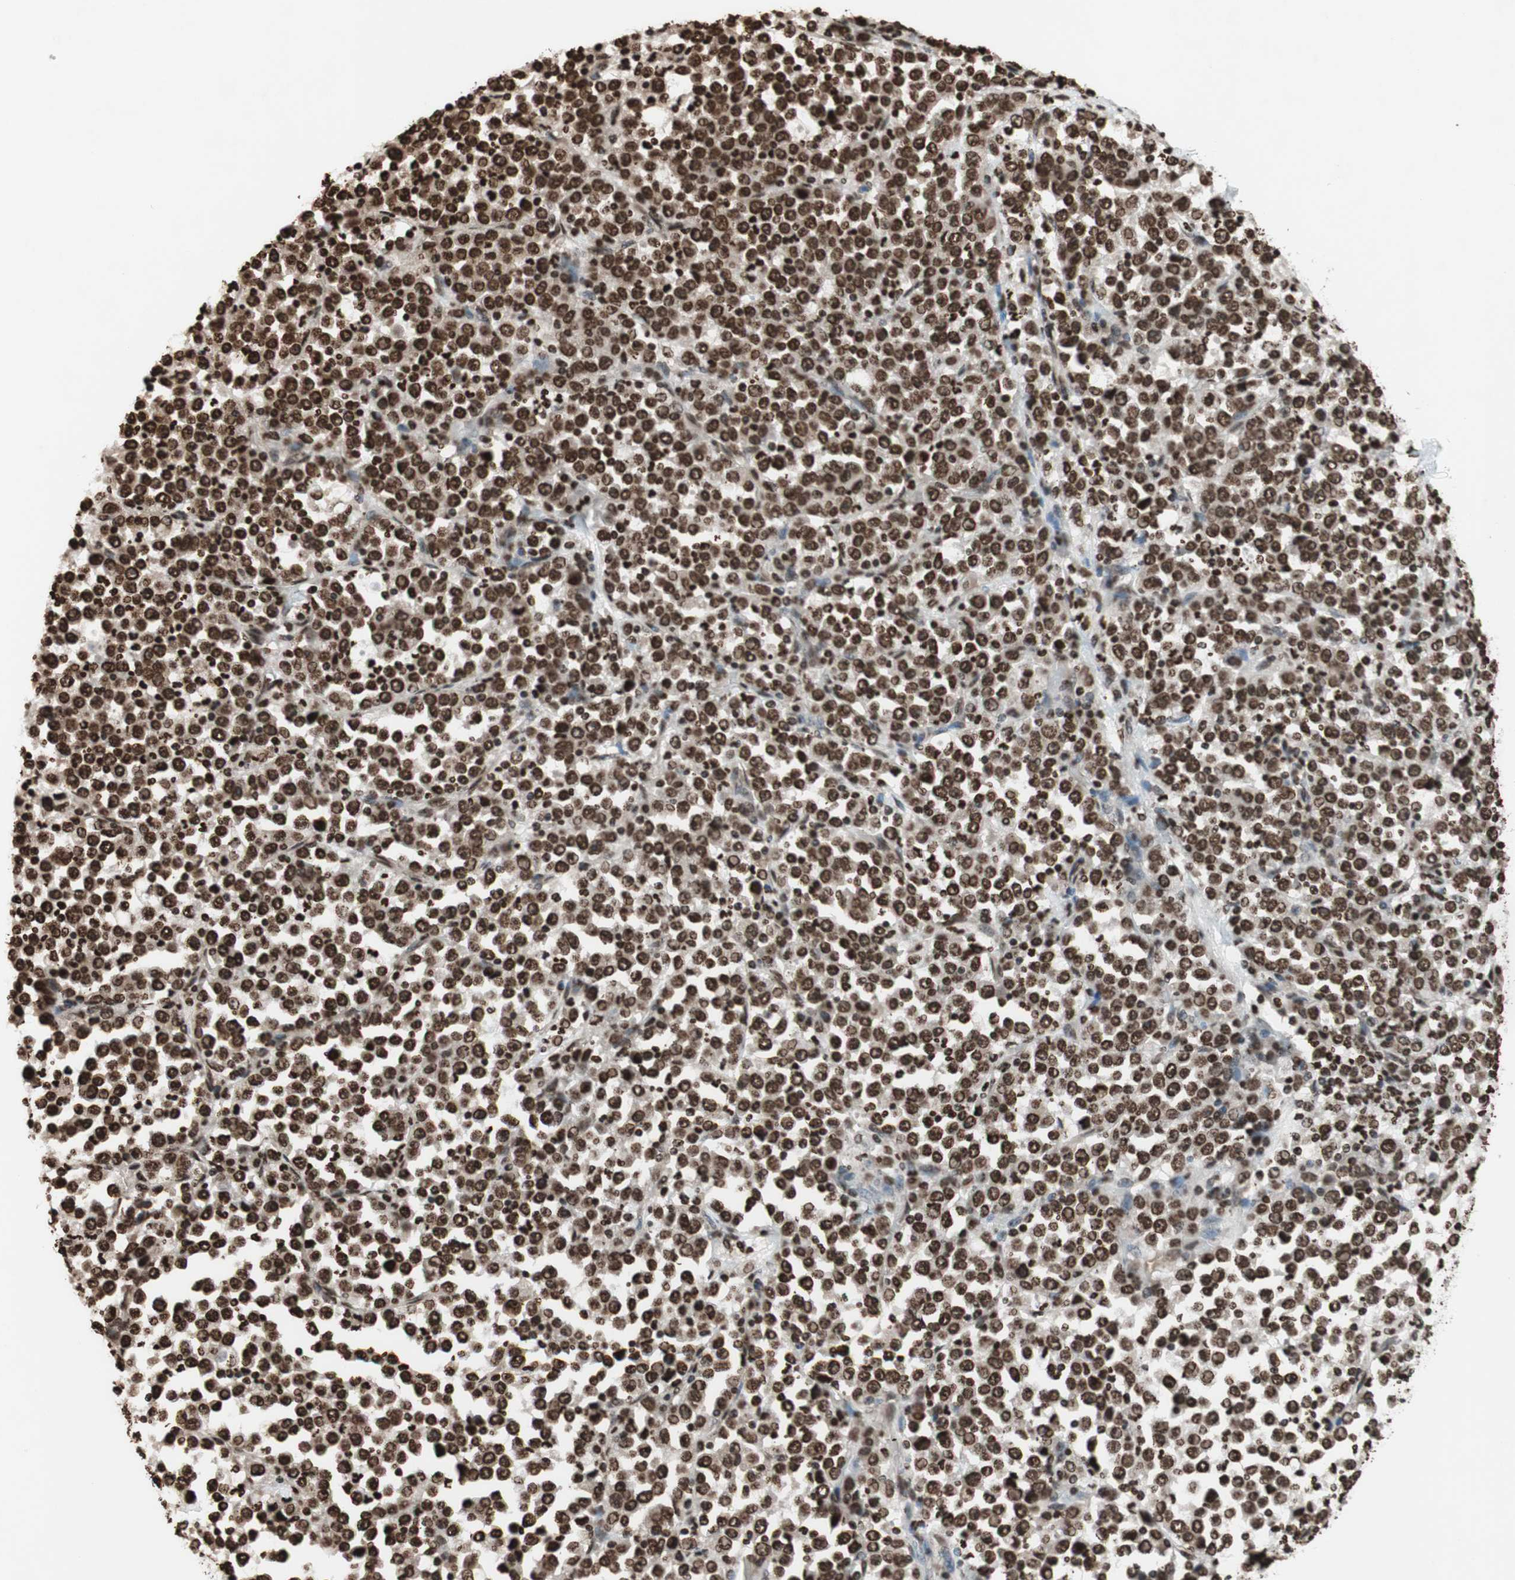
{"staining": {"intensity": "strong", "quantity": ">75%", "location": "nuclear"}, "tissue": "stomach cancer", "cell_type": "Tumor cells", "image_type": "cancer", "snomed": [{"axis": "morphology", "description": "Normal tissue, NOS"}, {"axis": "morphology", "description": "Adenocarcinoma, NOS"}, {"axis": "topography", "description": "Stomach, upper"}, {"axis": "topography", "description": "Stomach"}], "caption": "Tumor cells show strong nuclear positivity in about >75% of cells in stomach adenocarcinoma.", "gene": "NCOA3", "patient": {"sex": "male", "age": 59}}